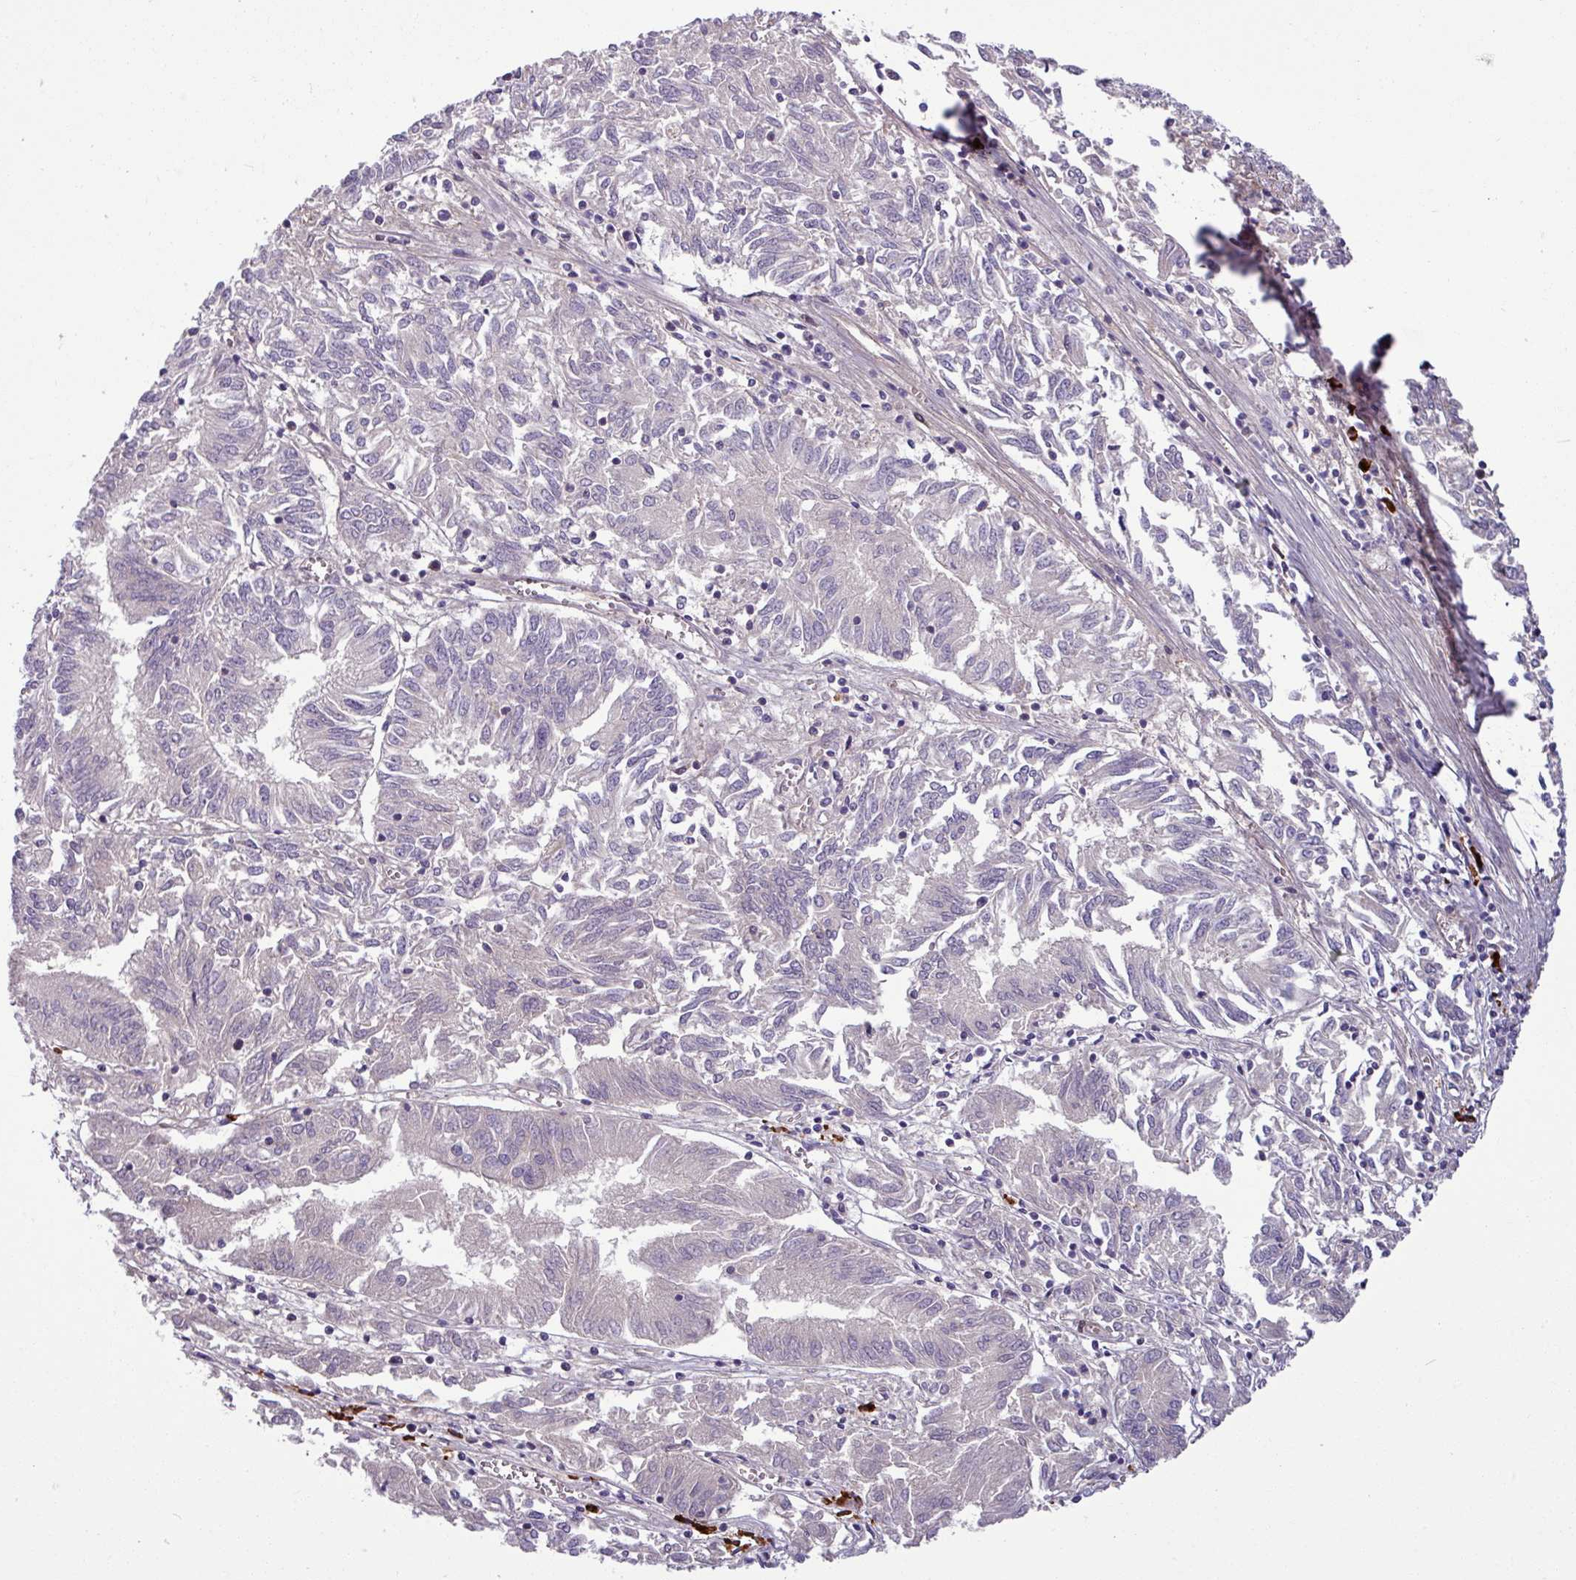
{"staining": {"intensity": "negative", "quantity": "none", "location": "none"}, "tissue": "endometrial cancer", "cell_type": "Tumor cells", "image_type": "cancer", "snomed": [{"axis": "morphology", "description": "Adenocarcinoma, NOS"}, {"axis": "topography", "description": "Endometrium"}], "caption": "This is a histopathology image of immunohistochemistry (IHC) staining of endometrial cancer (adenocarcinoma), which shows no expression in tumor cells.", "gene": "B4GALNT4", "patient": {"sex": "female", "age": 54}}